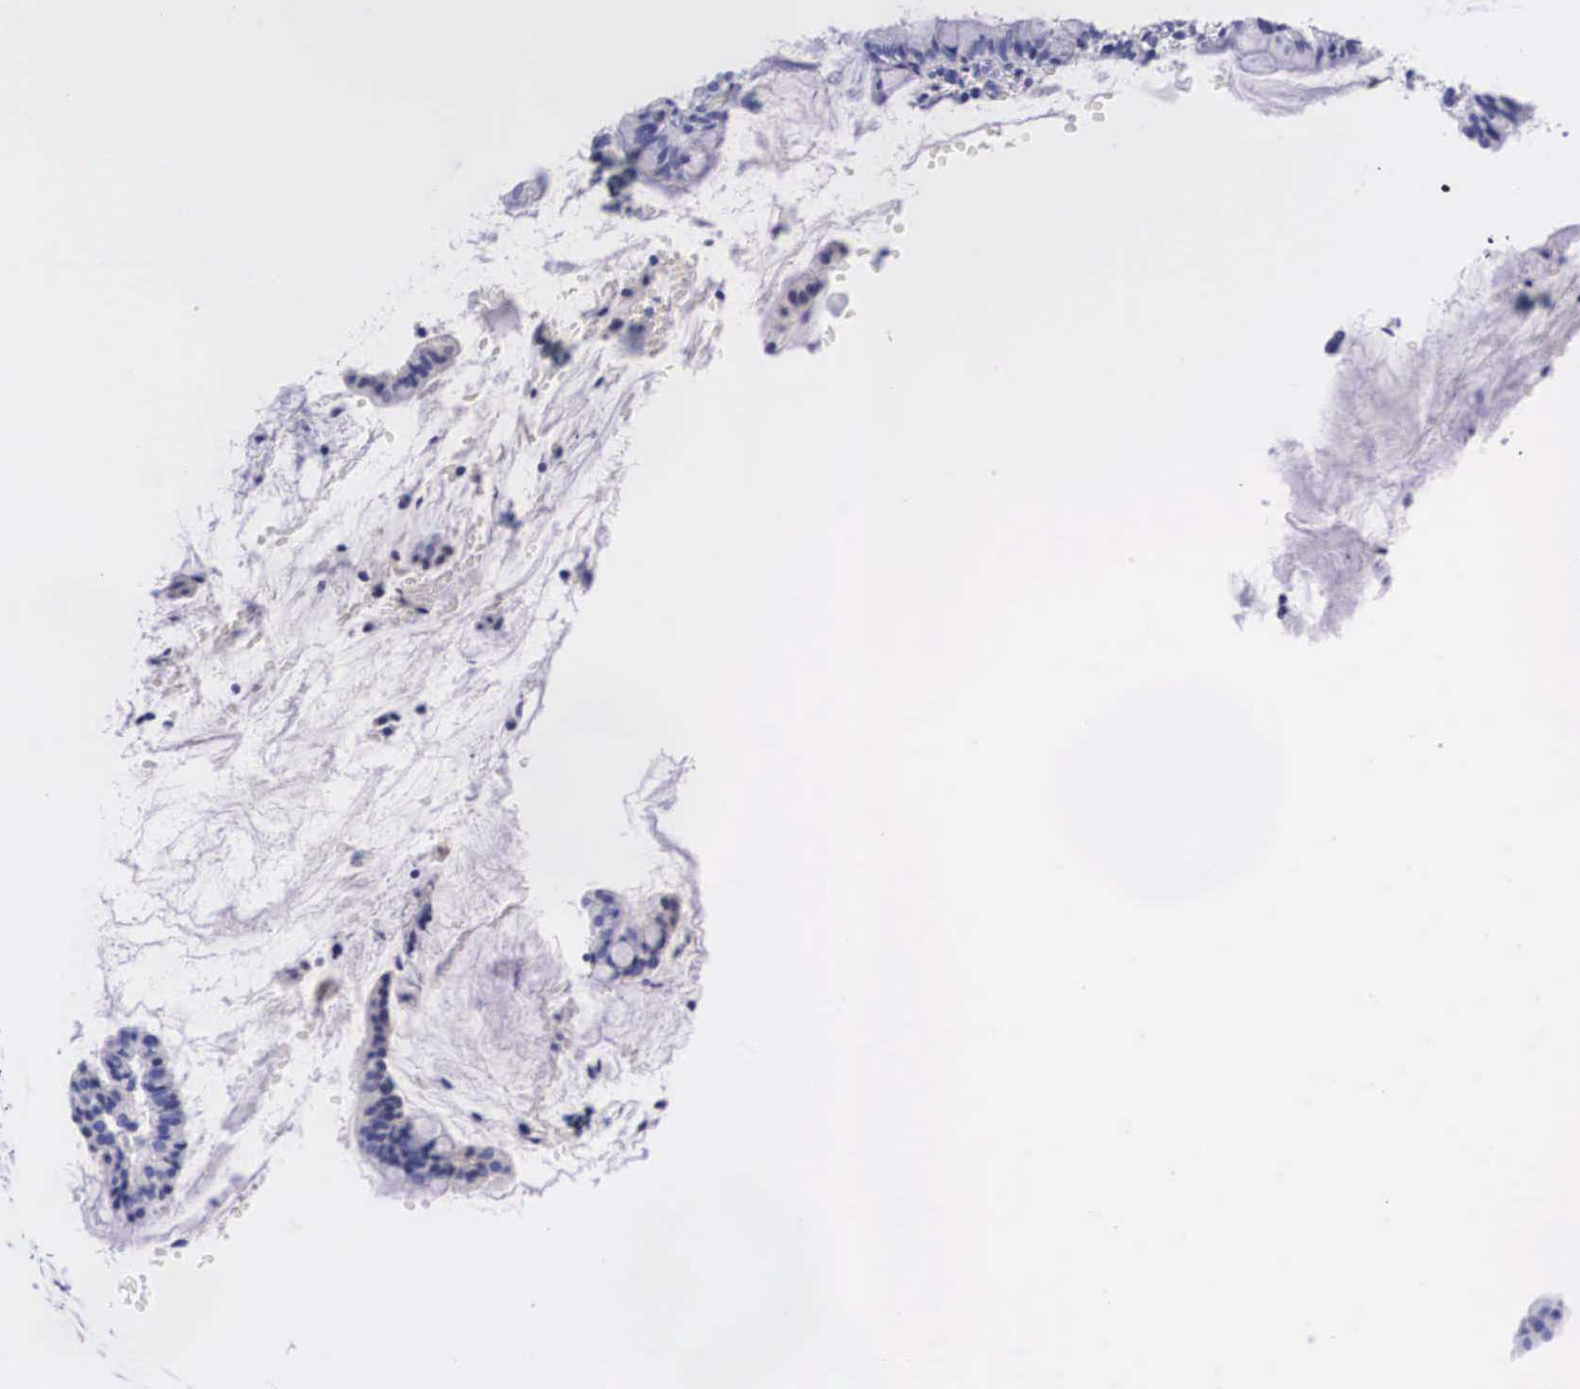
{"staining": {"intensity": "negative", "quantity": "none", "location": "none"}, "tissue": "small intestine", "cell_type": "Glandular cells", "image_type": "normal", "snomed": [{"axis": "morphology", "description": "Normal tissue, NOS"}, {"axis": "topography", "description": "Small intestine"}], "caption": "The micrograph displays no significant staining in glandular cells of small intestine. (DAB IHC, high magnification).", "gene": "PLG", "patient": {"sex": "male", "age": 1}}